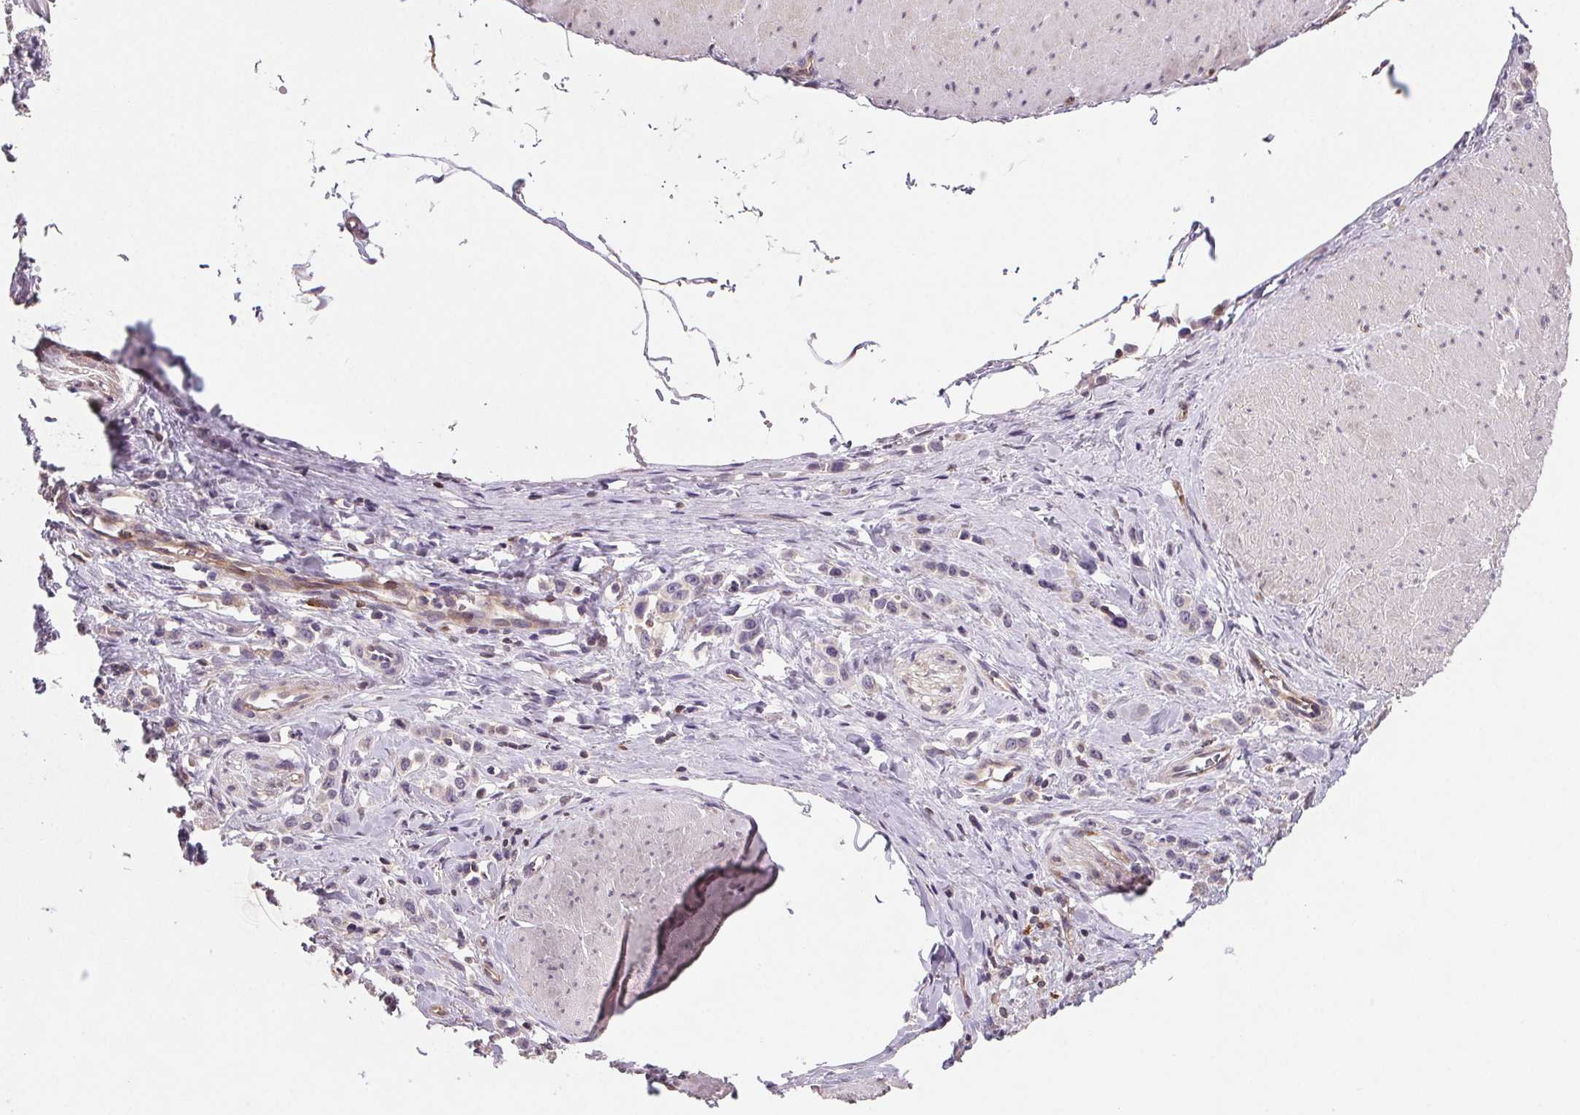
{"staining": {"intensity": "weak", "quantity": "<25%", "location": "cytoplasmic/membranous"}, "tissue": "stomach cancer", "cell_type": "Tumor cells", "image_type": "cancer", "snomed": [{"axis": "morphology", "description": "Adenocarcinoma, NOS"}, {"axis": "topography", "description": "Stomach"}], "caption": "The immunohistochemistry micrograph has no significant positivity in tumor cells of stomach adenocarcinoma tissue.", "gene": "GBP1", "patient": {"sex": "male", "age": 47}}